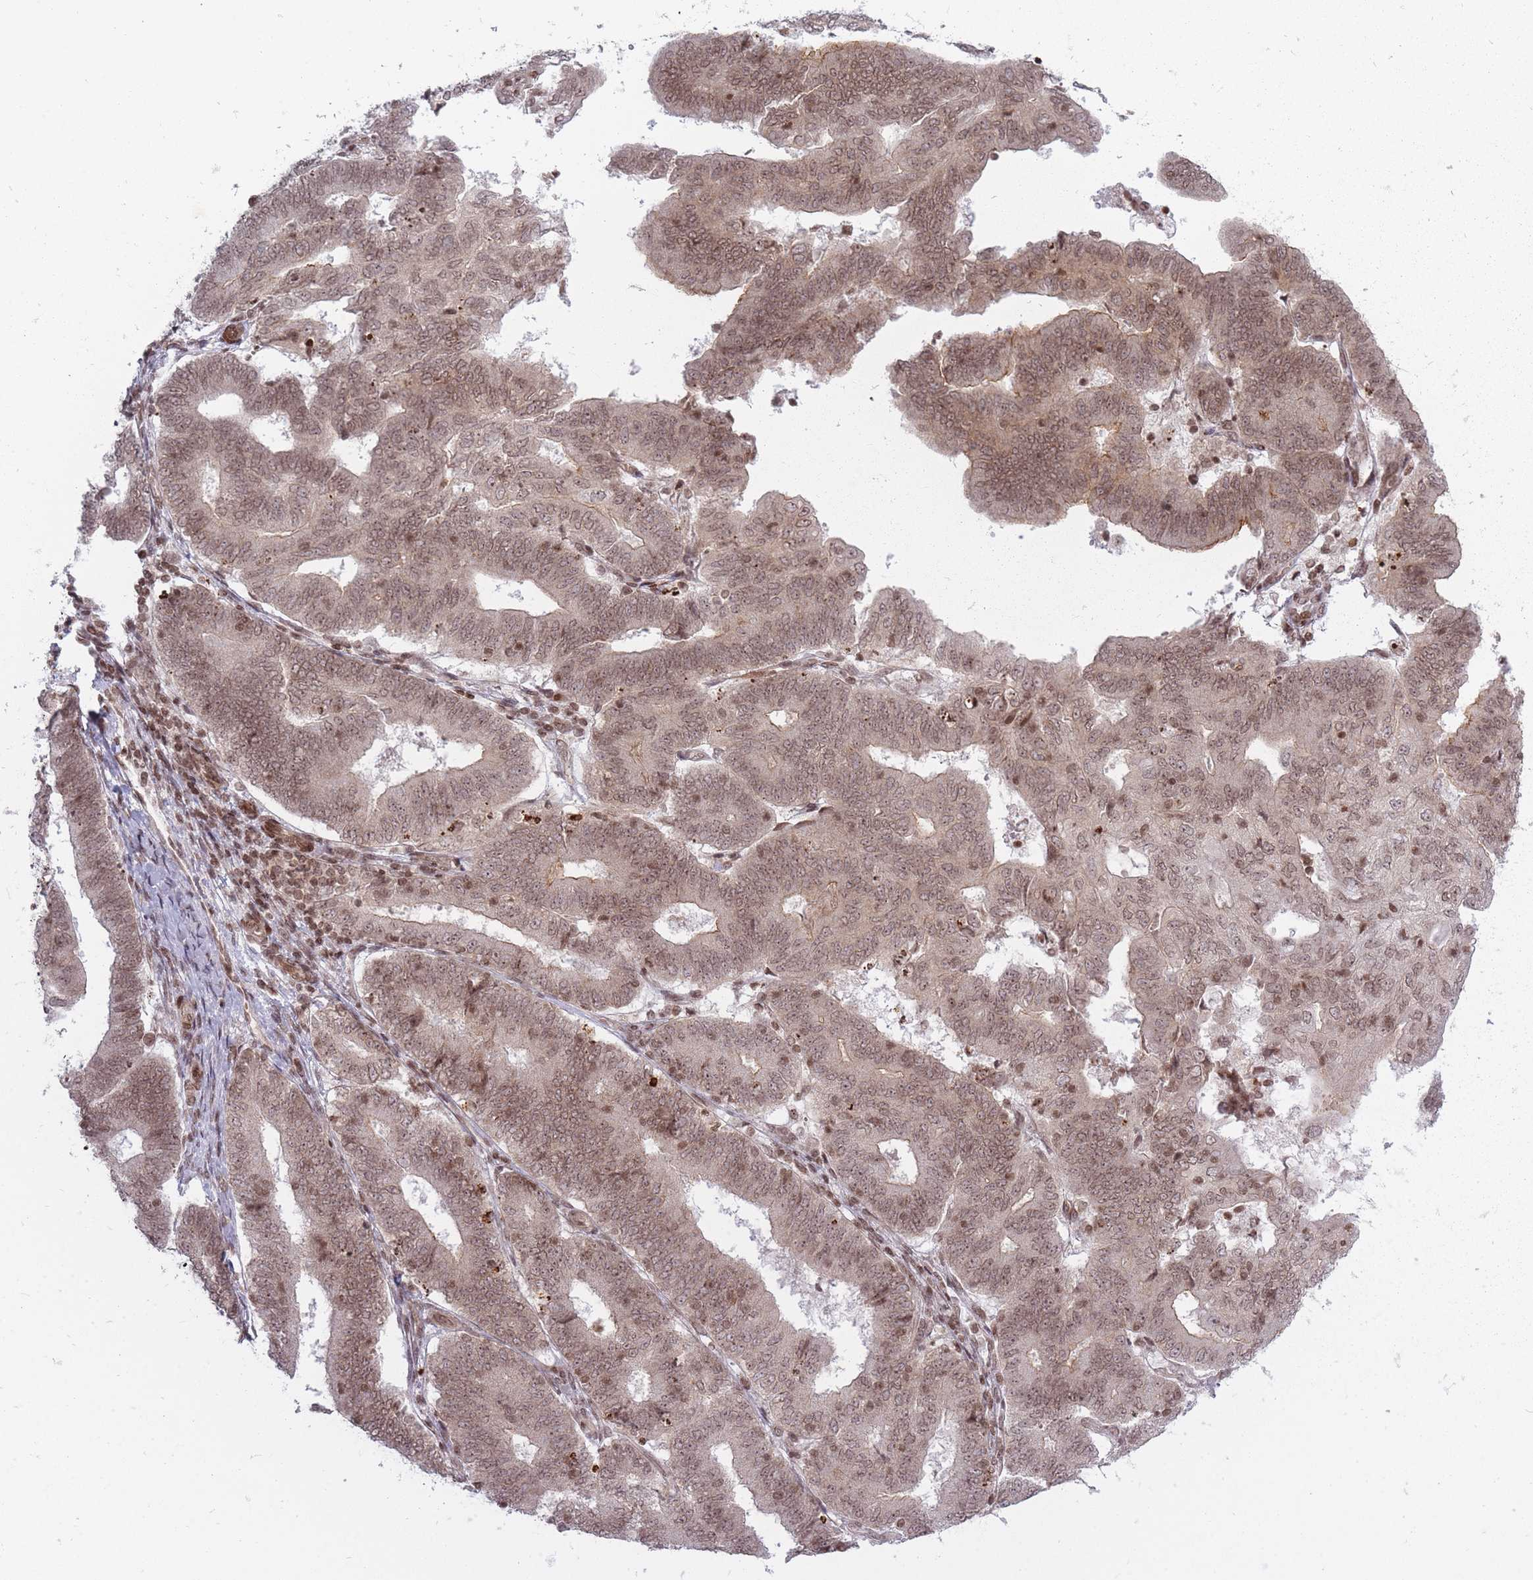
{"staining": {"intensity": "moderate", "quantity": ">75%", "location": "cytoplasmic/membranous,nuclear"}, "tissue": "endometrial cancer", "cell_type": "Tumor cells", "image_type": "cancer", "snomed": [{"axis": "morphology", "description": "Adenocarcinoma, NOS"}, {"axis": "topography", "description": "Endometrium"}], "caption": "Protein expression analysis of endometrial cancer (adenocarcinoma) reveals moderate cytoplasmic/membranous and nuclear expression in approximately >75% of tumor cells. The protein is stained brown, and the nuclei are stained in blue (DAB (3,3'-diaminobenzidine) IHC with brightfield microscopy, high magnification).", "gene": "TMC6", "patient": {"sex": "female", "age": 70}}